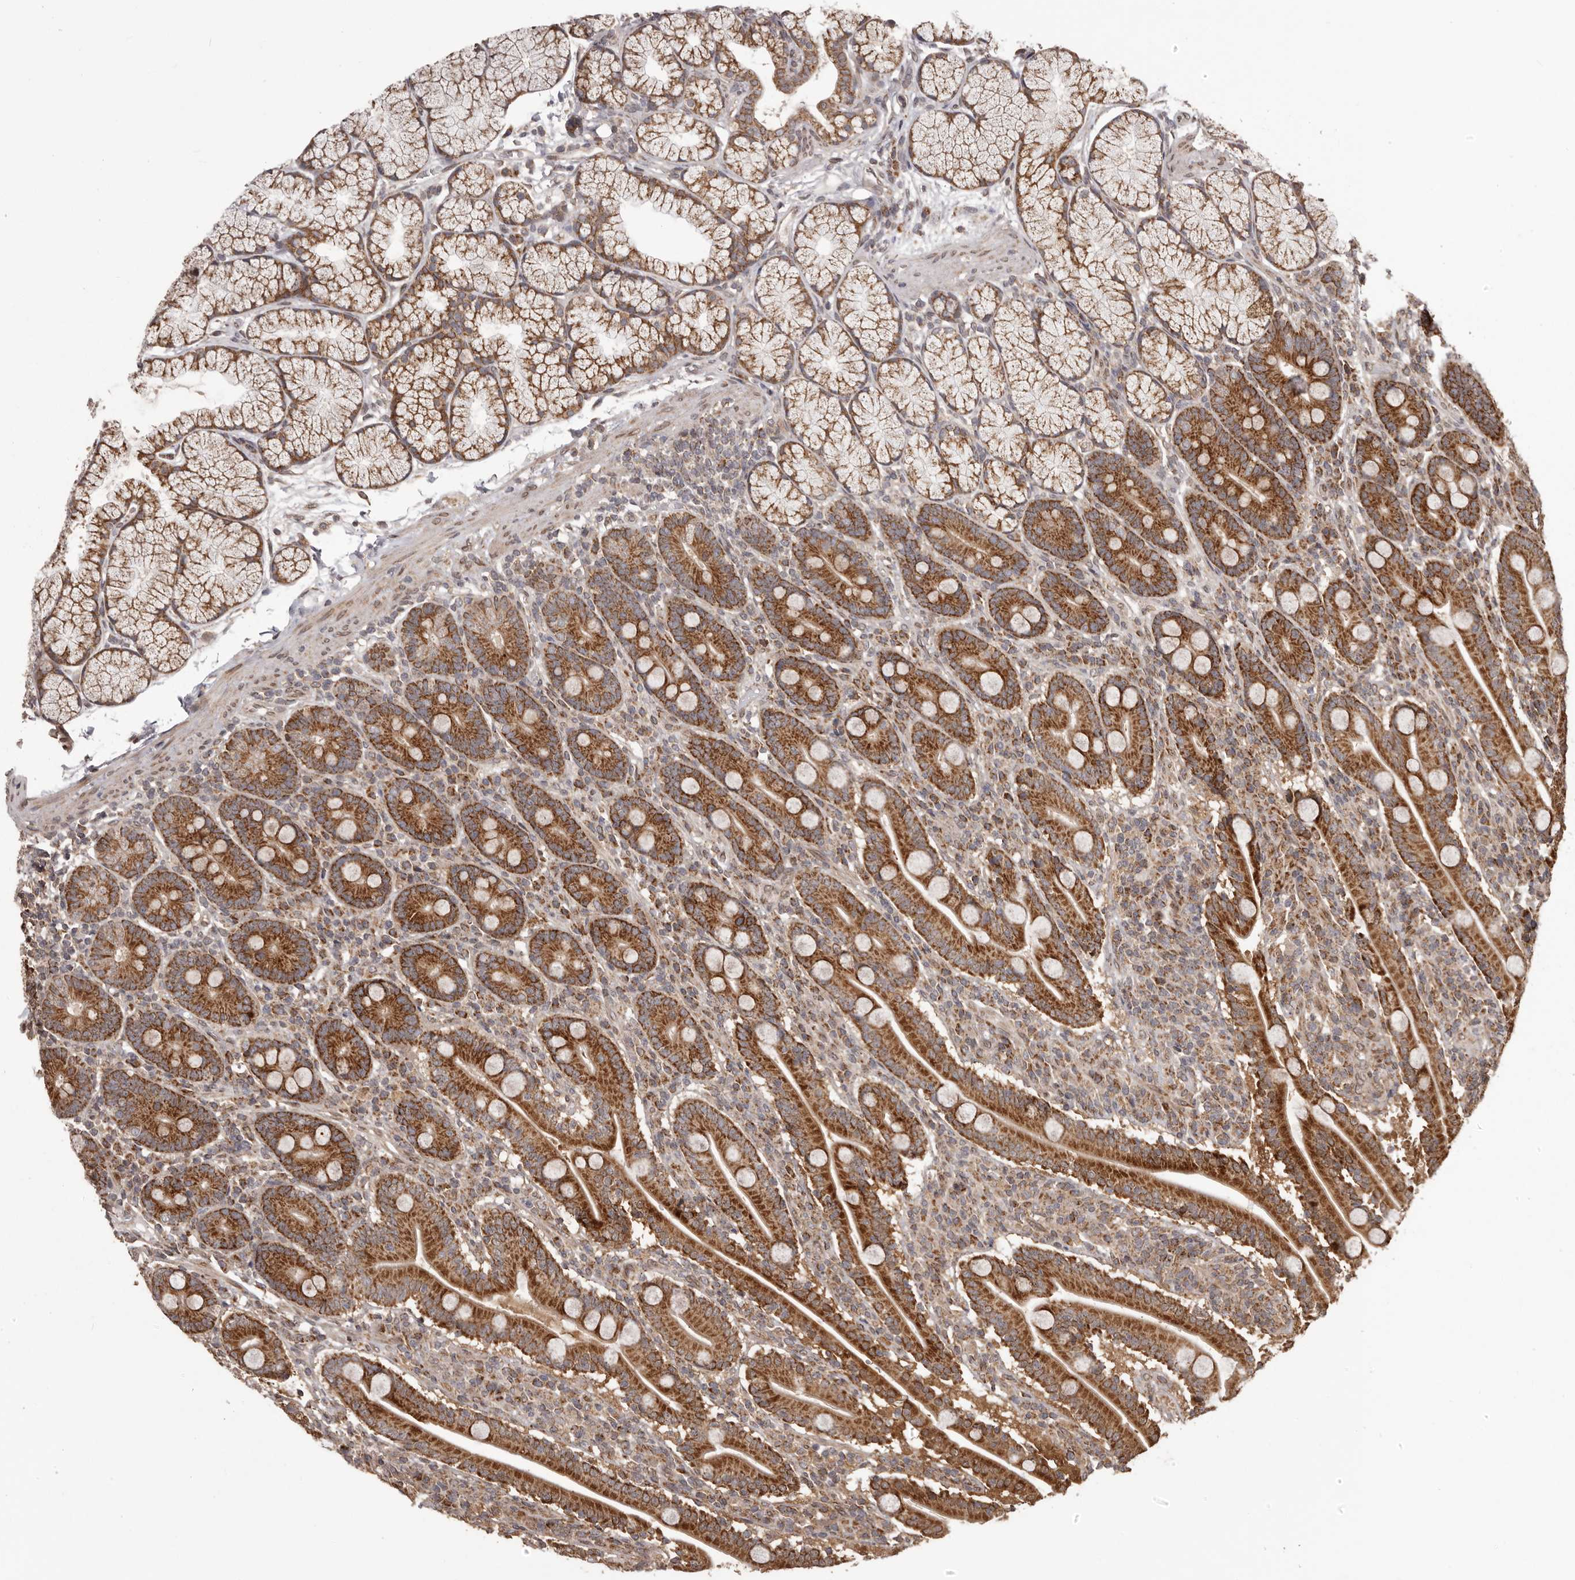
{"staining": {"intensity": "strong", "quantity": ">75%", "location": "cytoplasmic/membranous"}, "tissue": "duodenum", "cell_type": "Glandular cells", "image_type": "normal", "snomed": [{"axis": "morphology", "description": "Normal tissue, NOS"}, {"axis": "topography", "description": "Duodenum"}], "caption": "High-power microscopy captured an immunohistochemistry (IHC) histopathology image of unremarkable duodenum, revealing strong cytoplasmic/membranous staining in about >75% of glandular cells. (brown staining indicates protein expression, while blue staining denotes nuclei).", "gene": "CHRM2", "patient": {"sex": "male", "age": 35}}